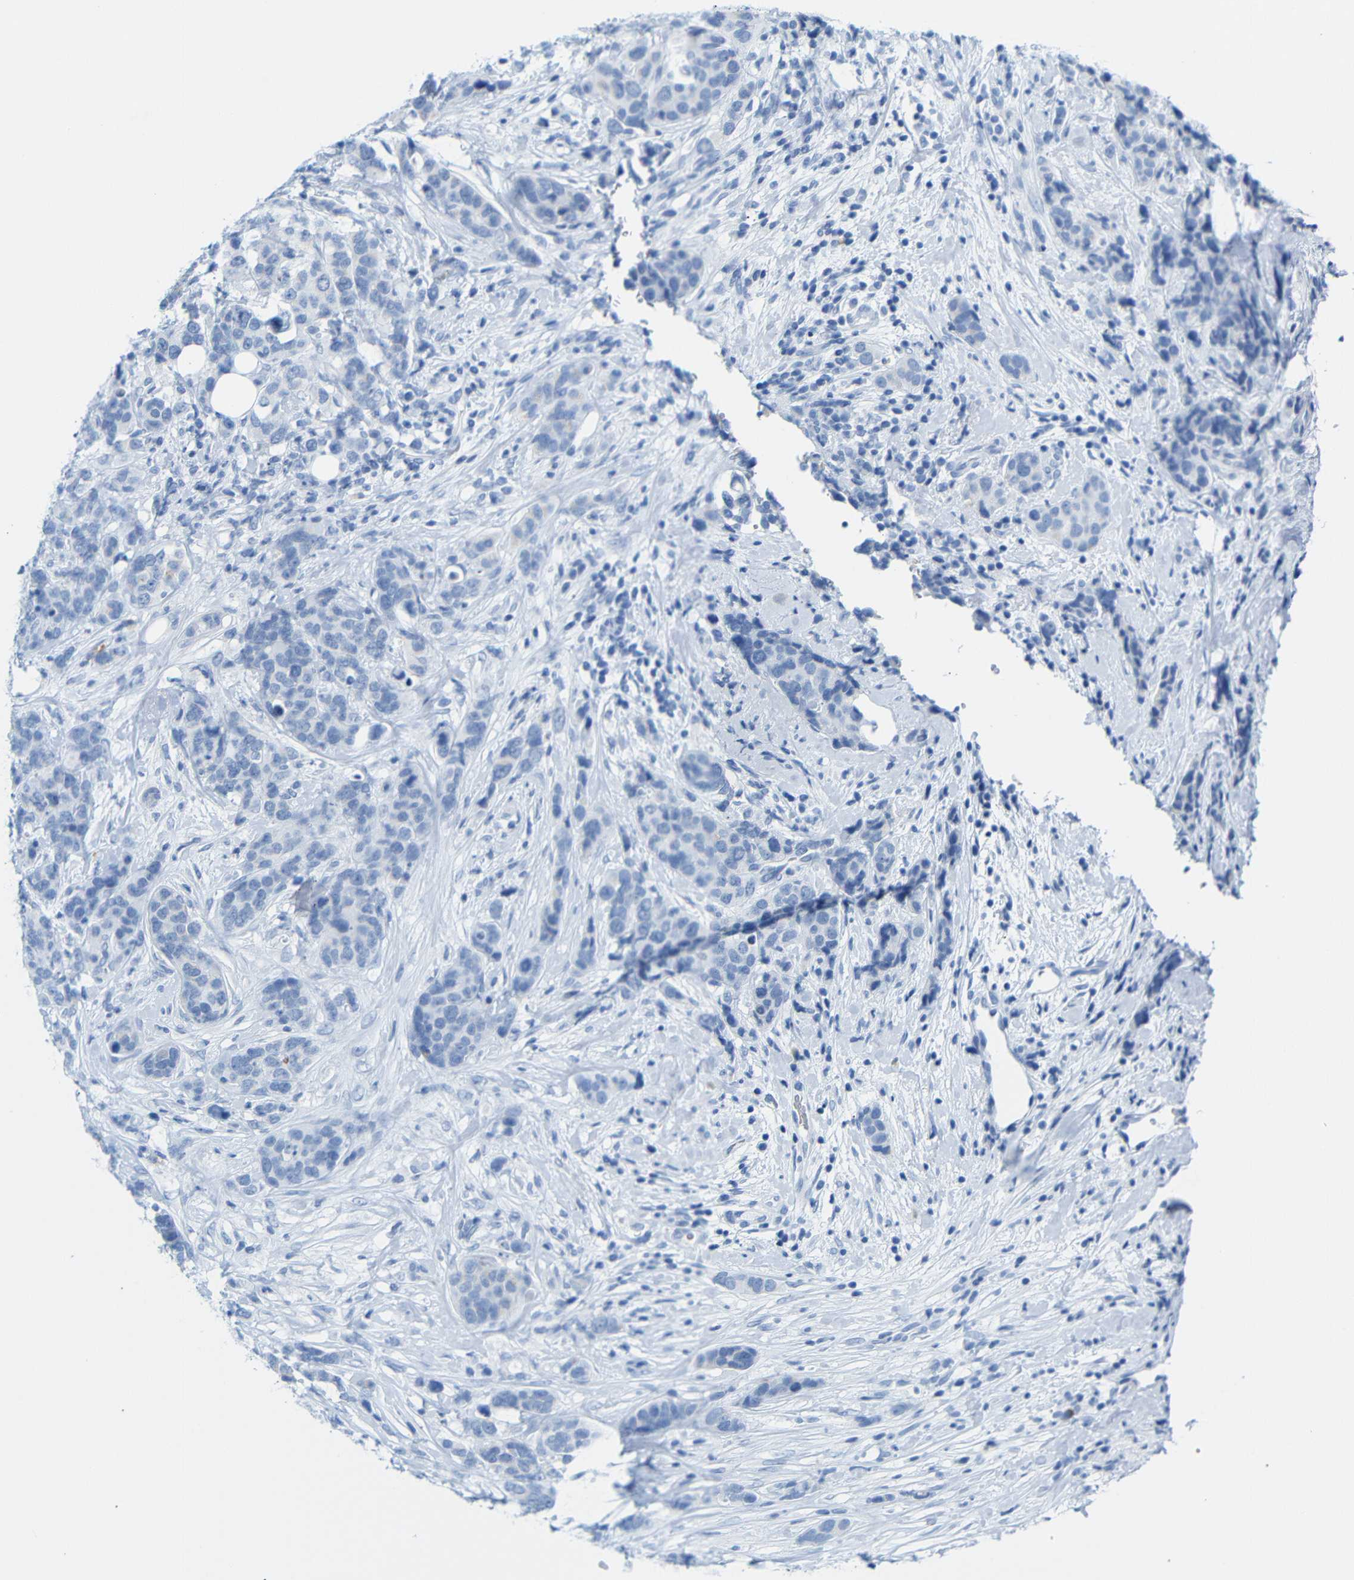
{"staining": {"intensity": "negative", "quantity": "none", "location": "none"}, "tissue": "breast cancer", "cell_type": "Tumor cells", "image_type": "cancer", "snomed": [{"axis": "morphology", "description": "Lobular carcinoma"}, {"axis": "topography", "description": "Breast"}], "caption": "Tumor cells are negative for protein expression in human breast lobular carcinoma. (Brightfield microscopy of DAB (3,3'-diaminobenzidine) immunohistochemistry (IHC) at high magnification).", "gene": "ERVMER34-1", "patient": {"sex": "female", "age": 59}}